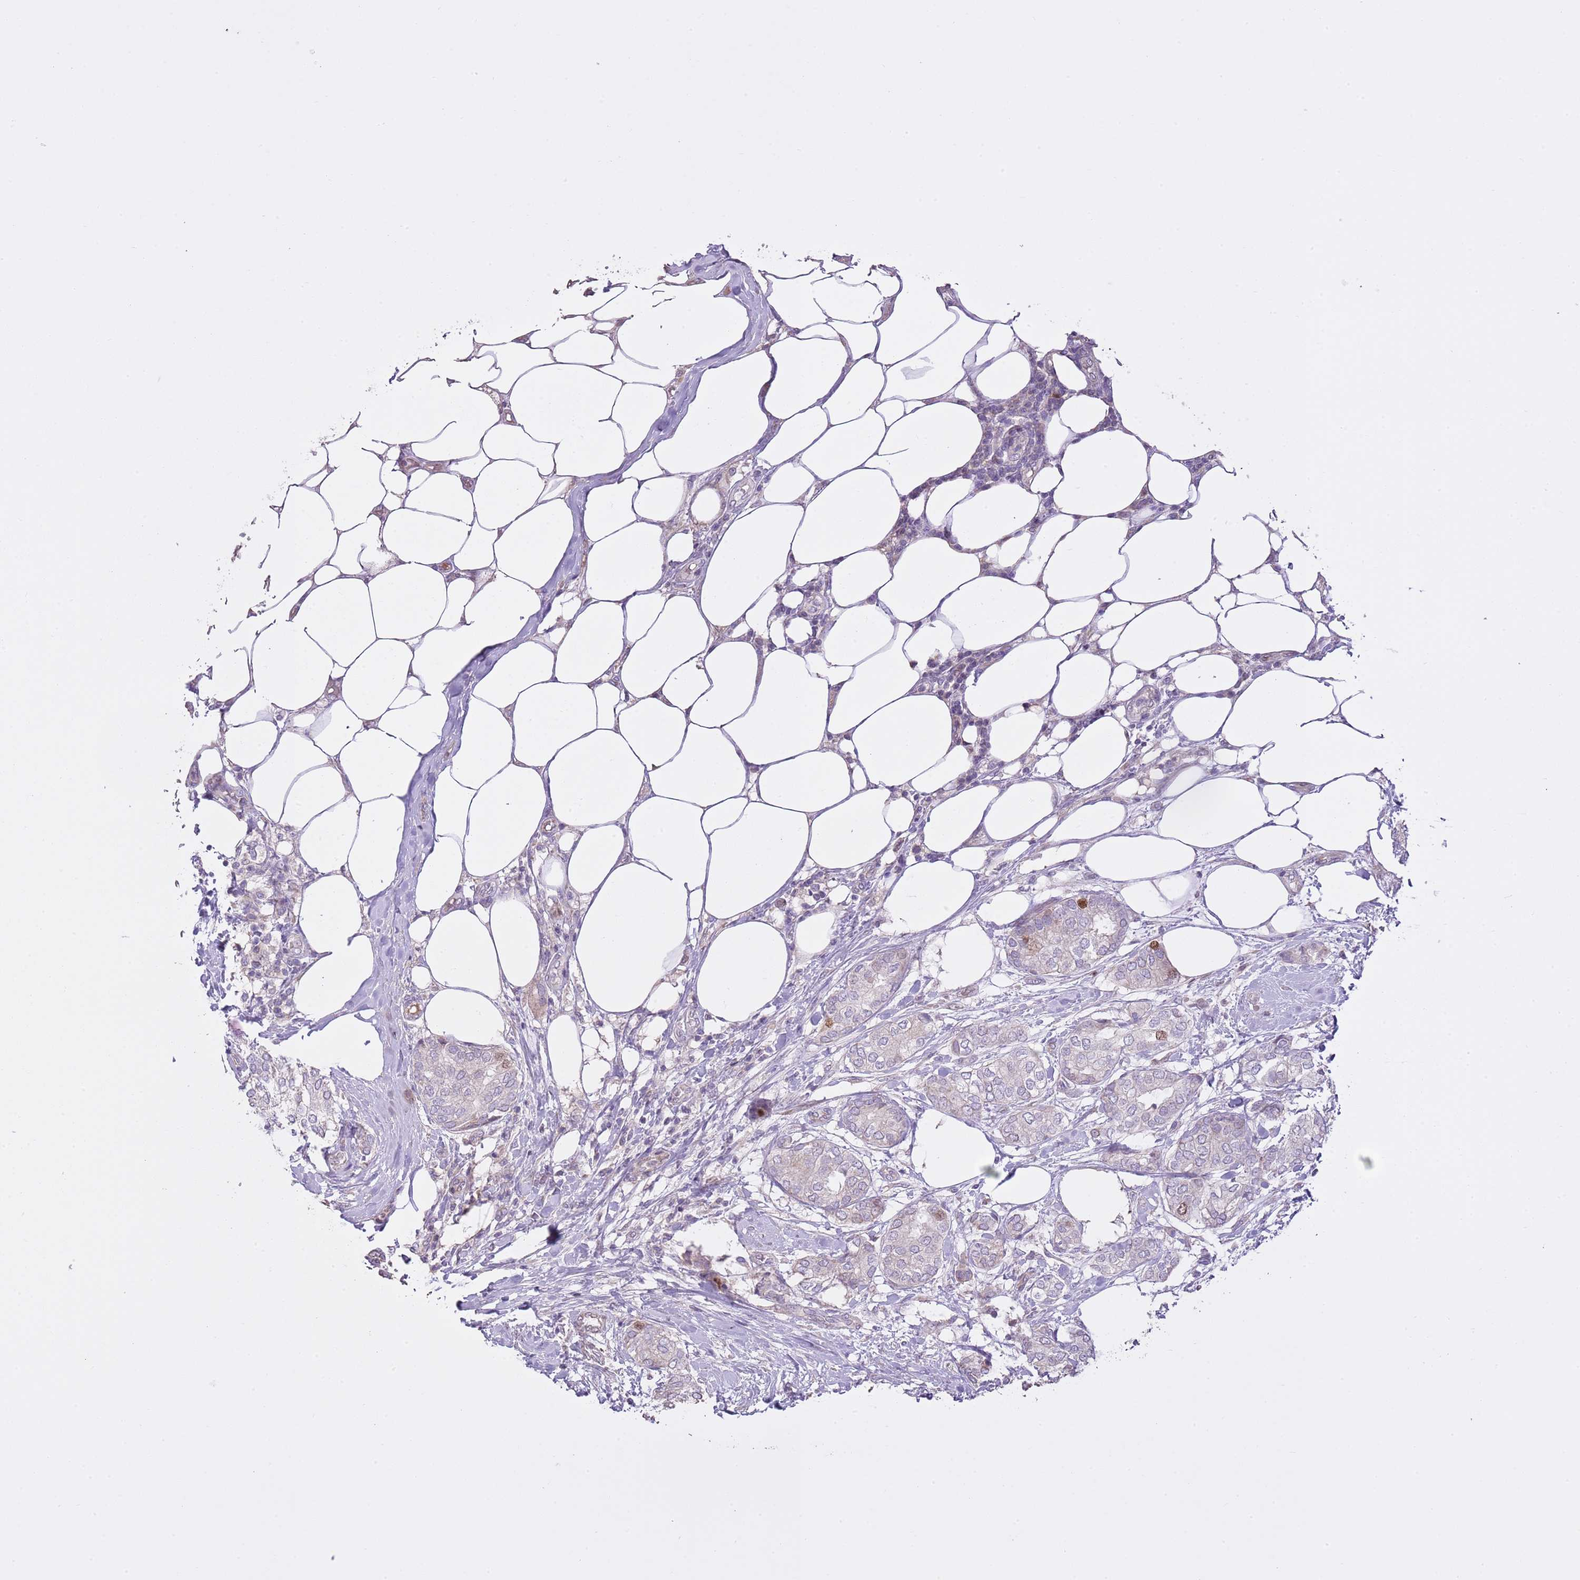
{"staining": {"intensity": "moderate", "quantity": "<25%", "location": "nuclear"}, "tissue": "breast cancer", "cell_type": "Tumor cells", "image_type": "cancer", "snomed": [{"axis": "morphology", "description": "Duct carcinoma"}, {"axis": "topography", "description": "Breast"}], "caption": "Immunohistochemistry (IHC) staining of breast cancer, which reveals low levels of moderate nuclear positivity in approximately <25% of tumor cells indicating moderate nuclear protein expression. The staining was performed using DAB (3,3'-diaminobenzidine) (brown) for protein detection and nuclei were counterstained in hematoxylin (blue).", "gene": "GMNN", "patient": {"sex": "female", "age": 73}}